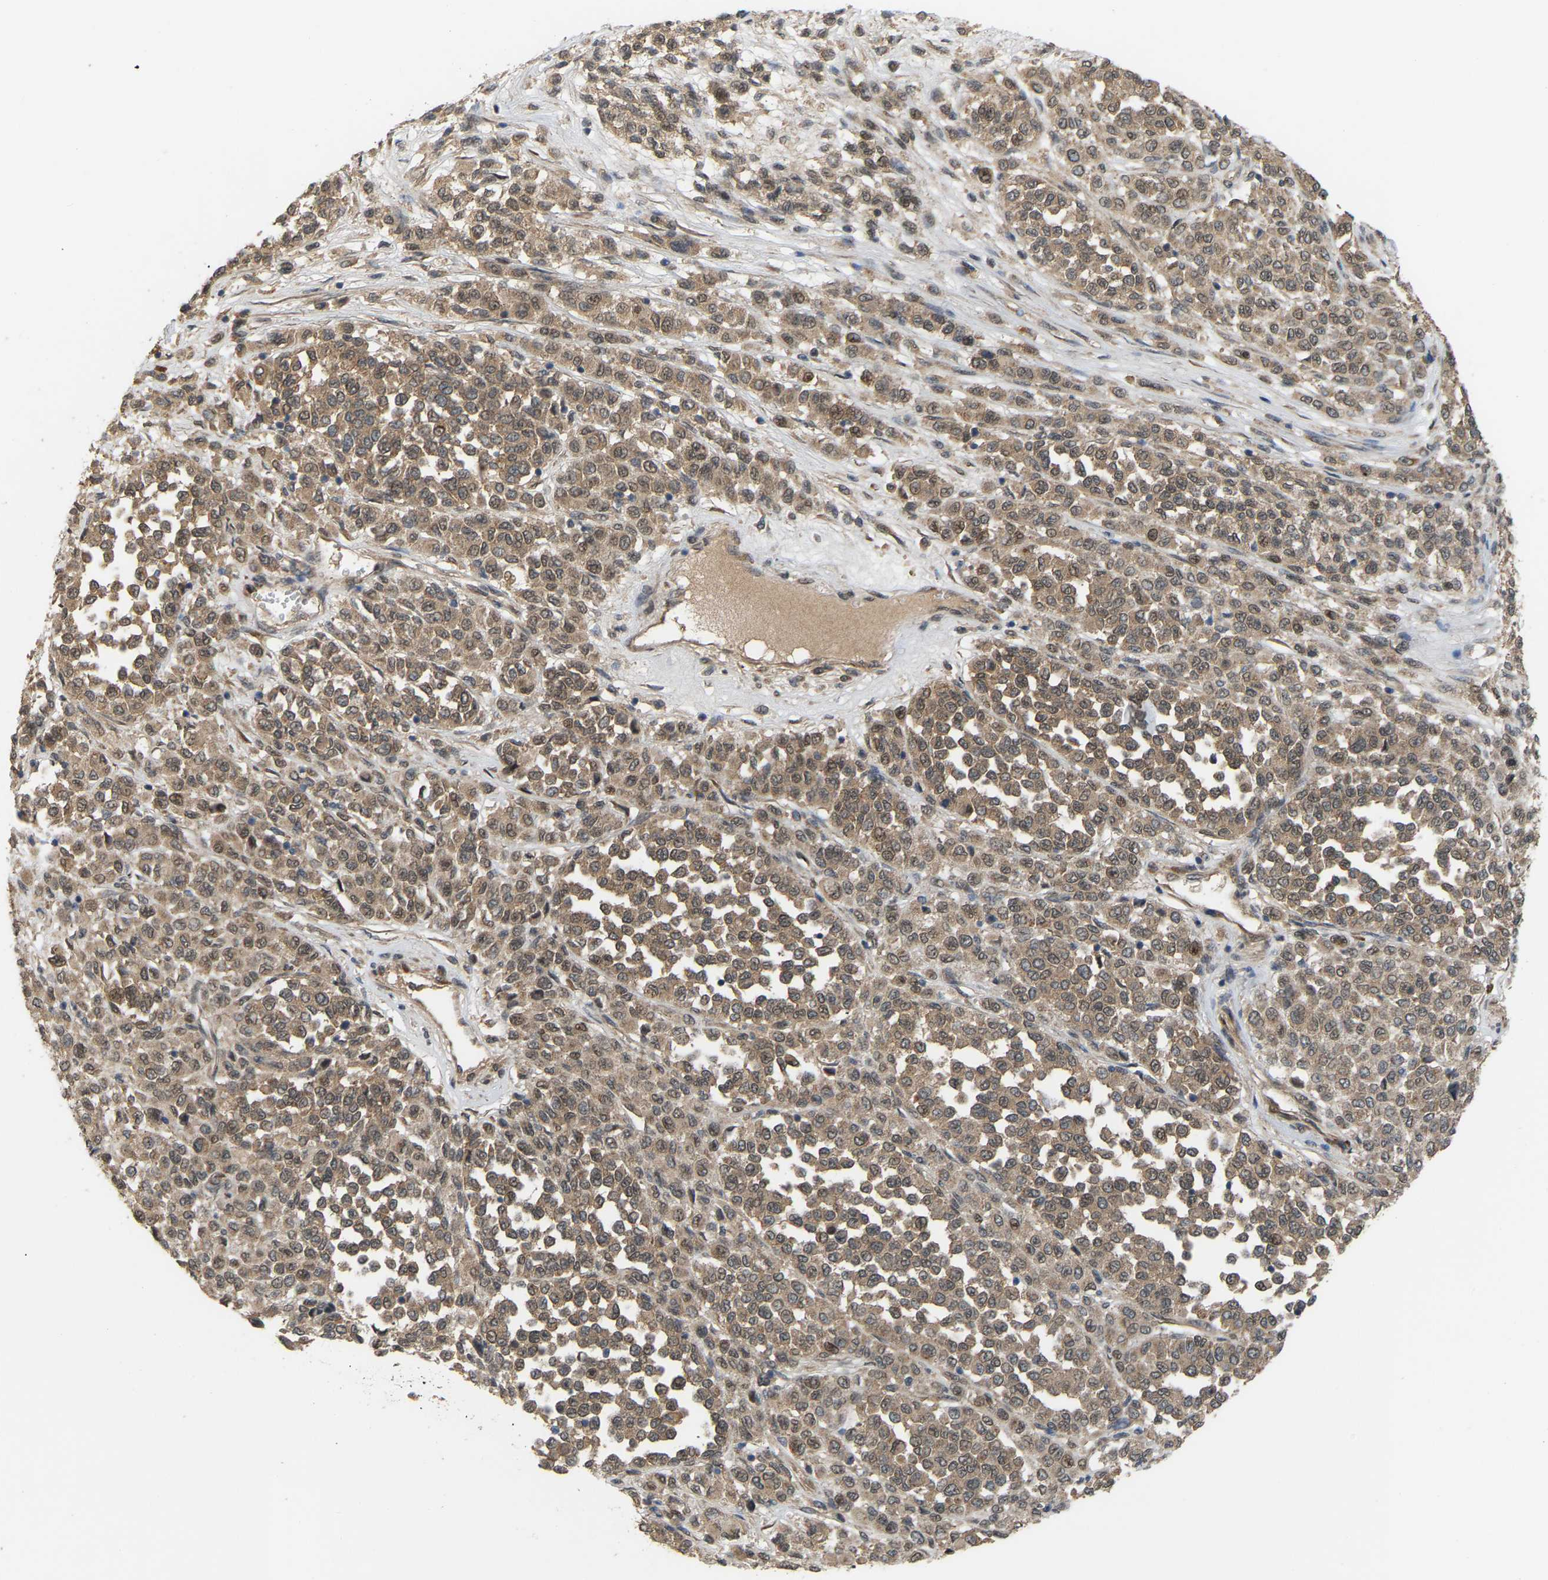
{"staining": {"intensity": "moderate", "quantity": ">75%", "location": "cytoplasmic/membranous"}, "tissue": "melanoma", "cell_type": "Tumor cells", "image_type": "cancer", "snomed": [{"axis": "morphology", "description": "Malignant melanoma, Metastatic site"}, {"axis": "topography", "description": "Pancreas"}], "caption": "High-power microscopy captured an immunohistochemistry (IHC) histopathology image of melanoma, revealing moderate cytoplasmic/membranous staining in approximately >75% of tumor cells.", "gene": "CROT", "patient": {"sex": "female", "age": 30}}